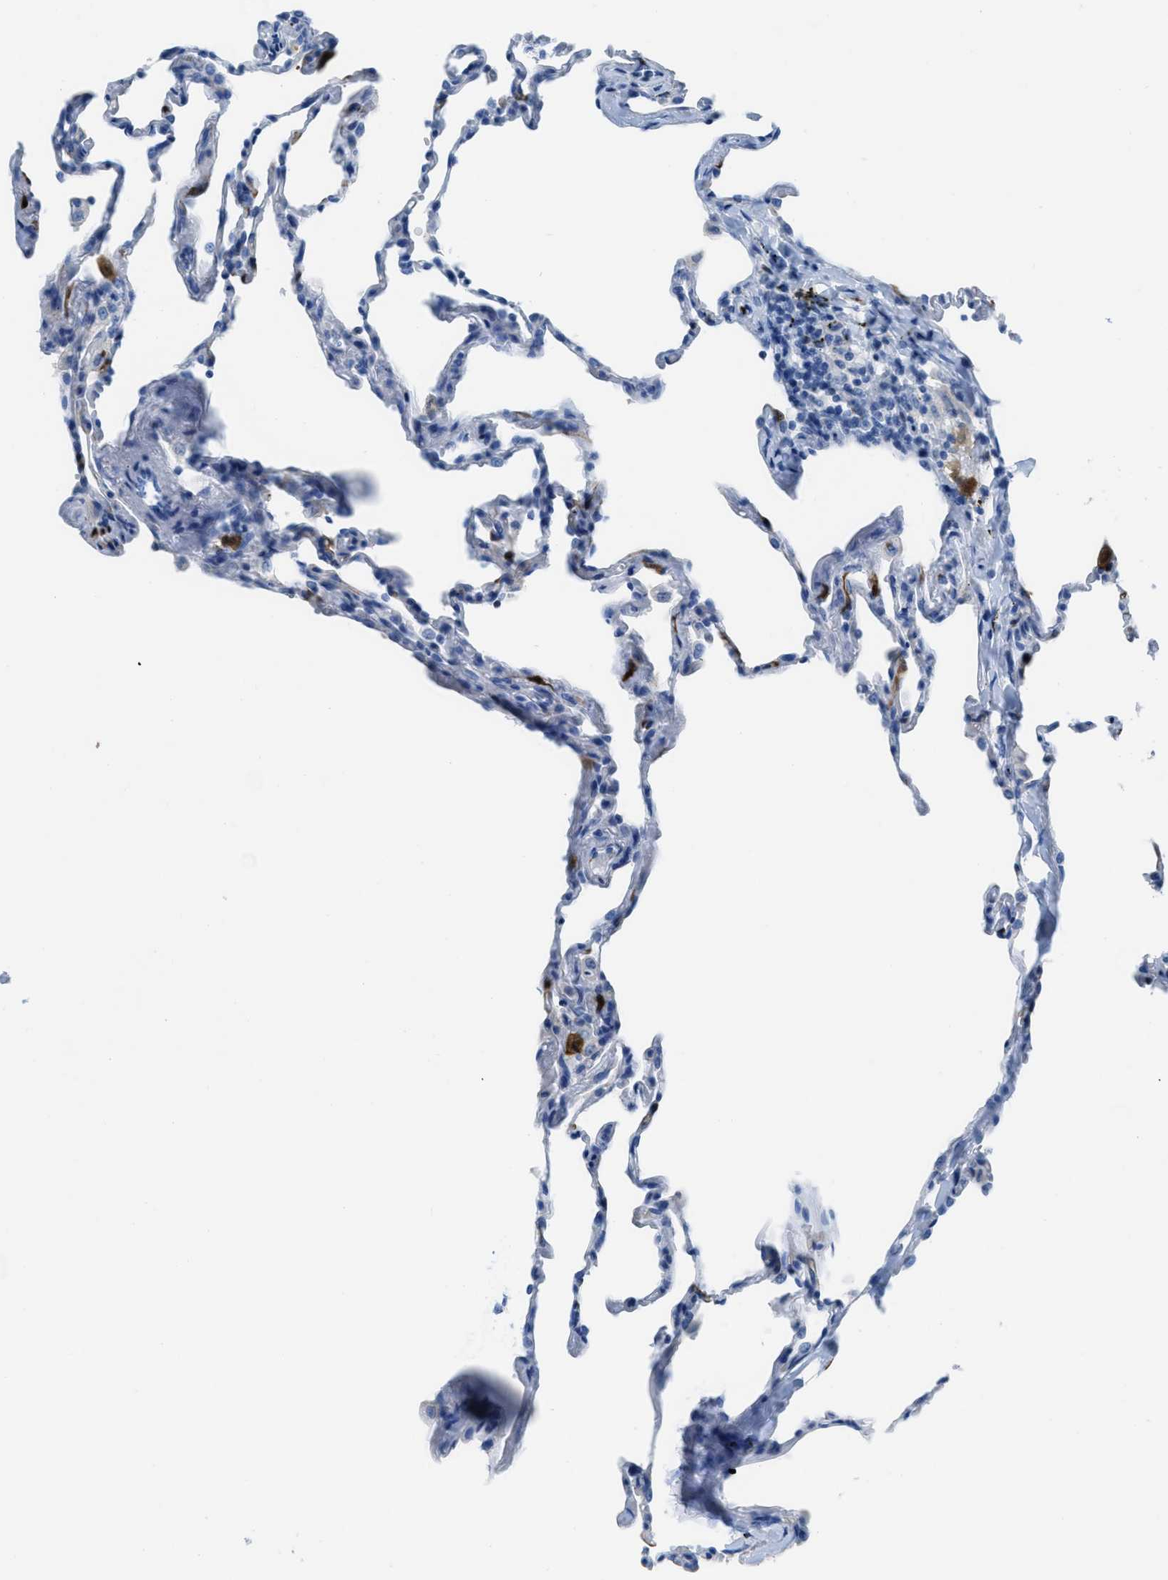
{"staining": {"intensity": "negative", "quantity": "none", "location": "none"}, "tissue": "lung", "cell_type": "Alveolar cells", "image_type": "normal", "snomed": [{"axis": "morphology", "description": "Normal tissue, NOS"}, {"axis": "topography", "description": "Lung"}], "caption": "Immunohistochemistry (IHC) image of normal lung stained for a protein (brown), which demonstrates no staining in alveolar cells. (DAB (3,3'-diaminobenzidine) immunohistochemistry (IHC), high magnification).", "gene": "CDKN2A", "patient": {"sex": "male", "age": 59}}